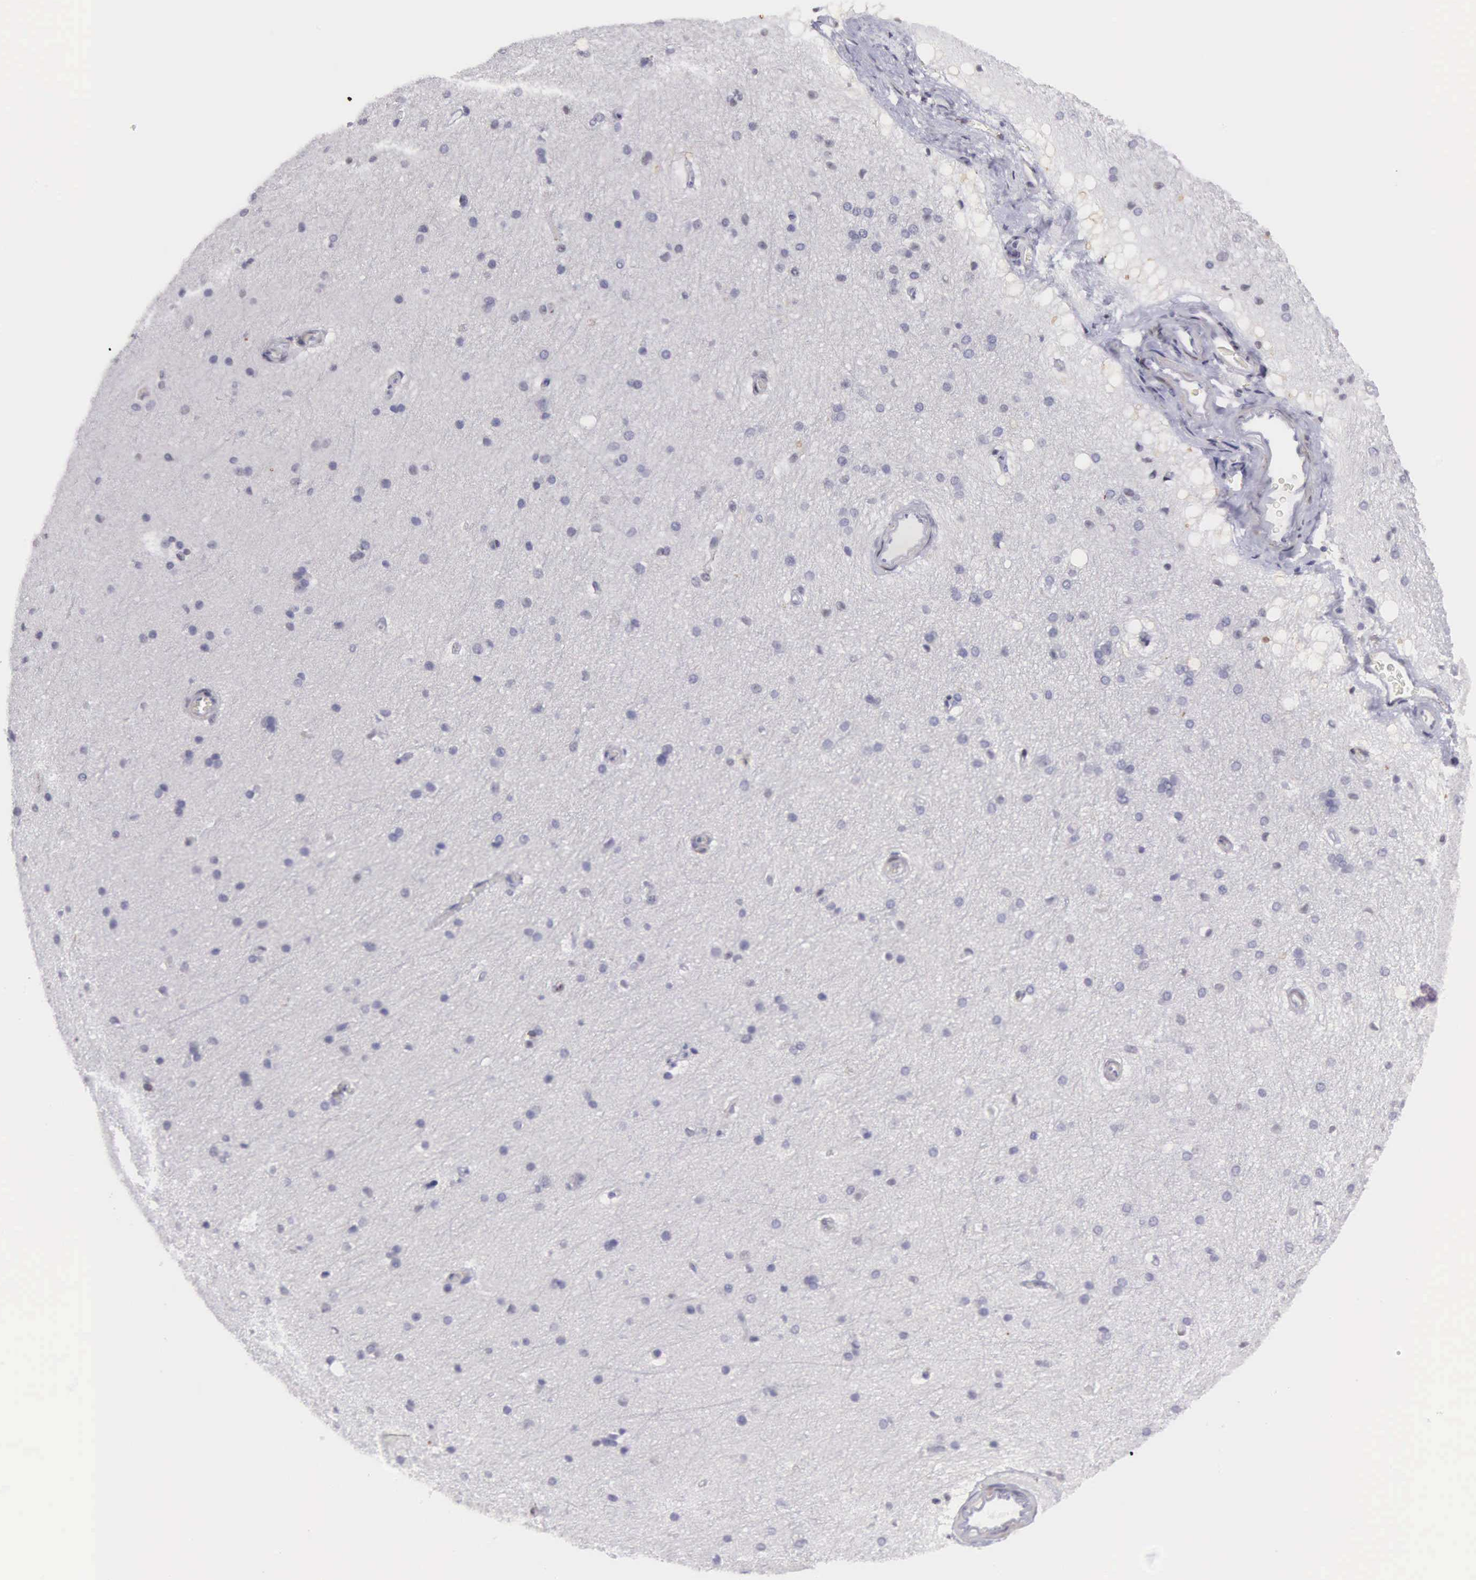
{"staining": {"intensity": "weak", "quantity": ">75%", "location": "nuclear"}, "tissue": "cerebral cortex", "cell_type": "Endothelial cells", "image_type": "normal", "snomed": [{"axis": "morphology", "description": "Normal tissue, NOS"}, {"axis": "topography", "description": "Cerebral cortex"}, {"axis": "topography", "description": "Hippocampus"}], "caption": "This histopathology image demonstrates immunohistochemistry staining of unremarkable cerebral cortex, with low weak nuclear positivity in approximately >75% of endothelial cells.", "gene": "ETV6", "patient": {"sex": "female", "age": 19}}